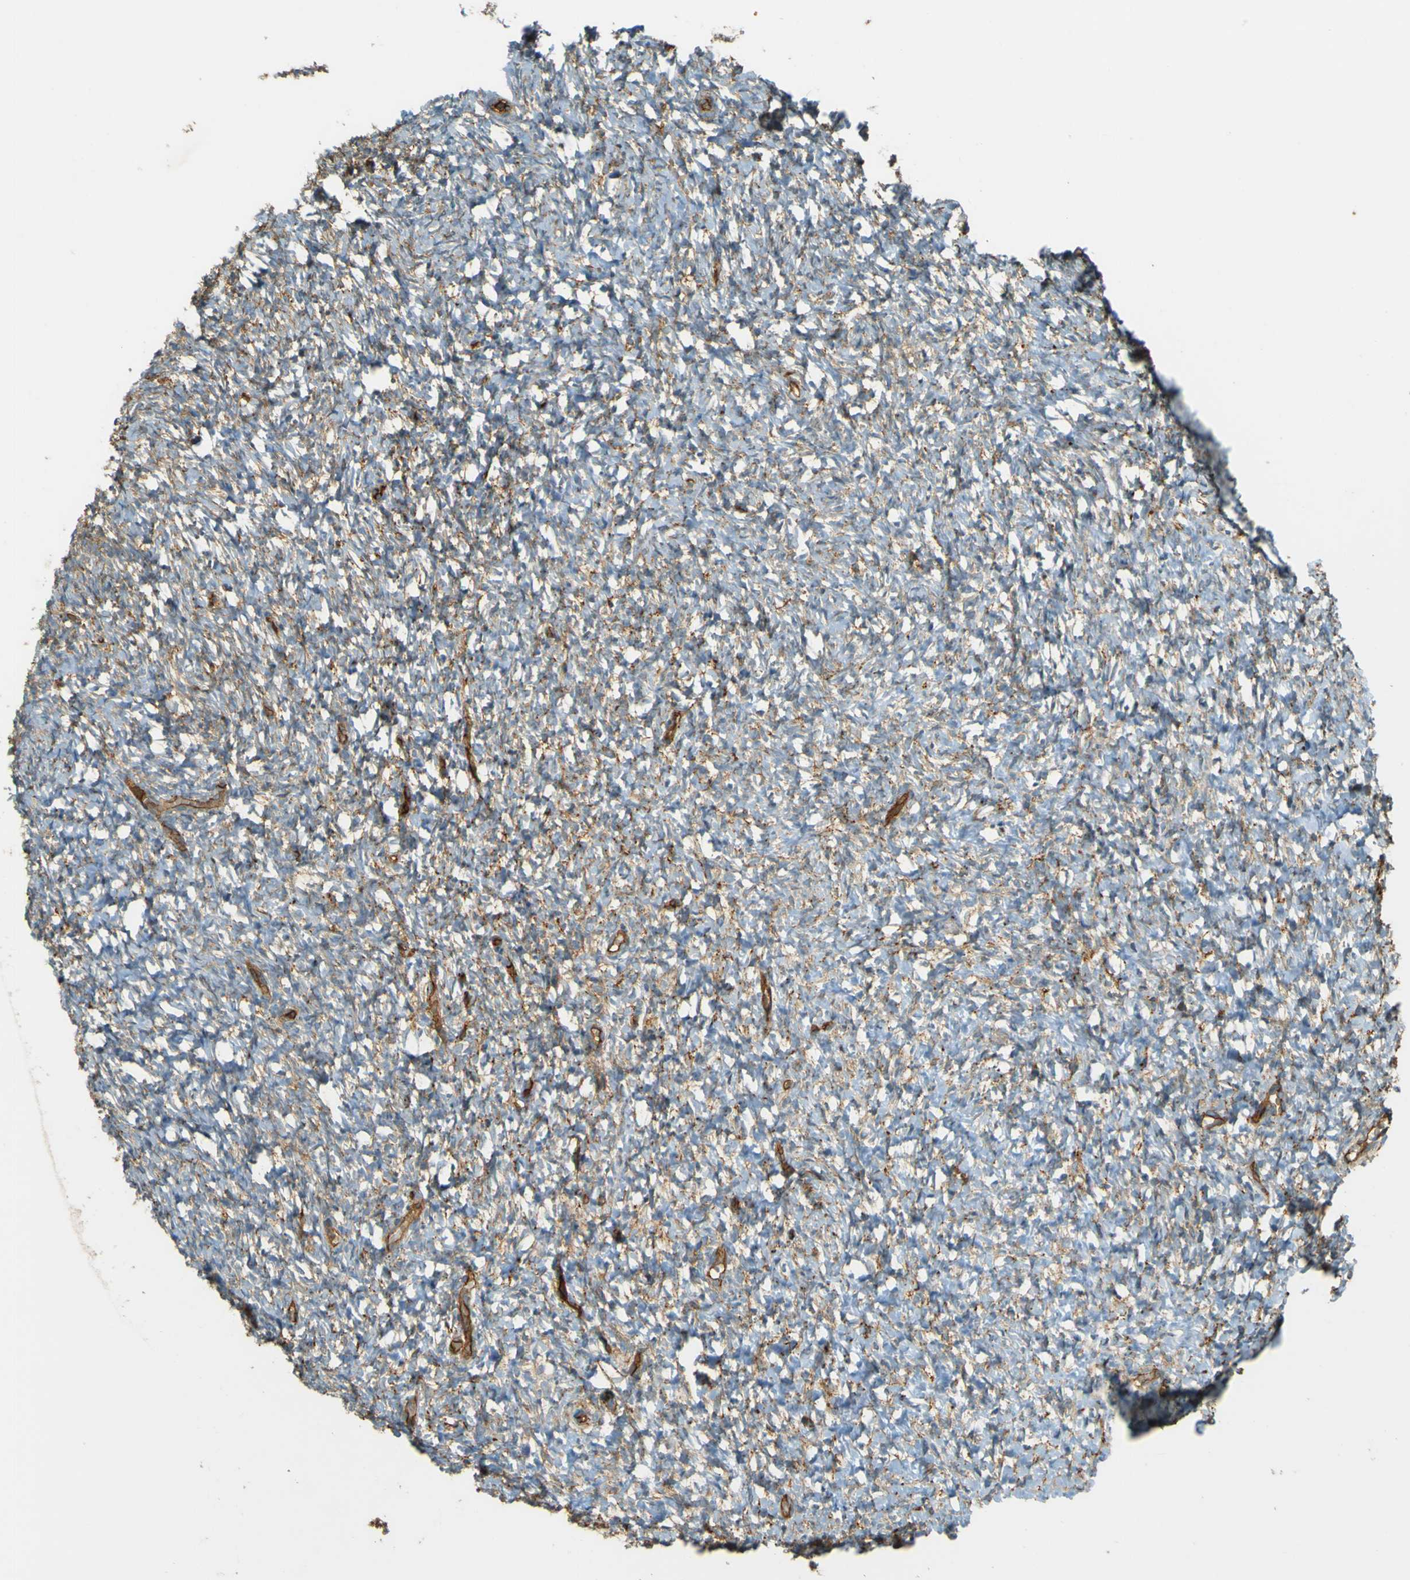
{"staining": {"intensity": "weak", "quantity": ">75%", "location": "cytoplasmic/membranous"}, "tissue": "ovary", "cell_type": "Ovarian stroma cells", "image_type": "normal", "snomed": [{"axis": "morphology", "description": "Normal tissue, NOS"}, {"axis": "topography", "description": "Ovary"}], "caption": "Immunohistochemical staining of unremarkable ovary shows >75% levels of weak cytoplasmic/membranous protein positivity in about >75% of ovarian stroma cells.", "gene": "DNAJC5", "patient": {"sex": "female", "age": 35}}